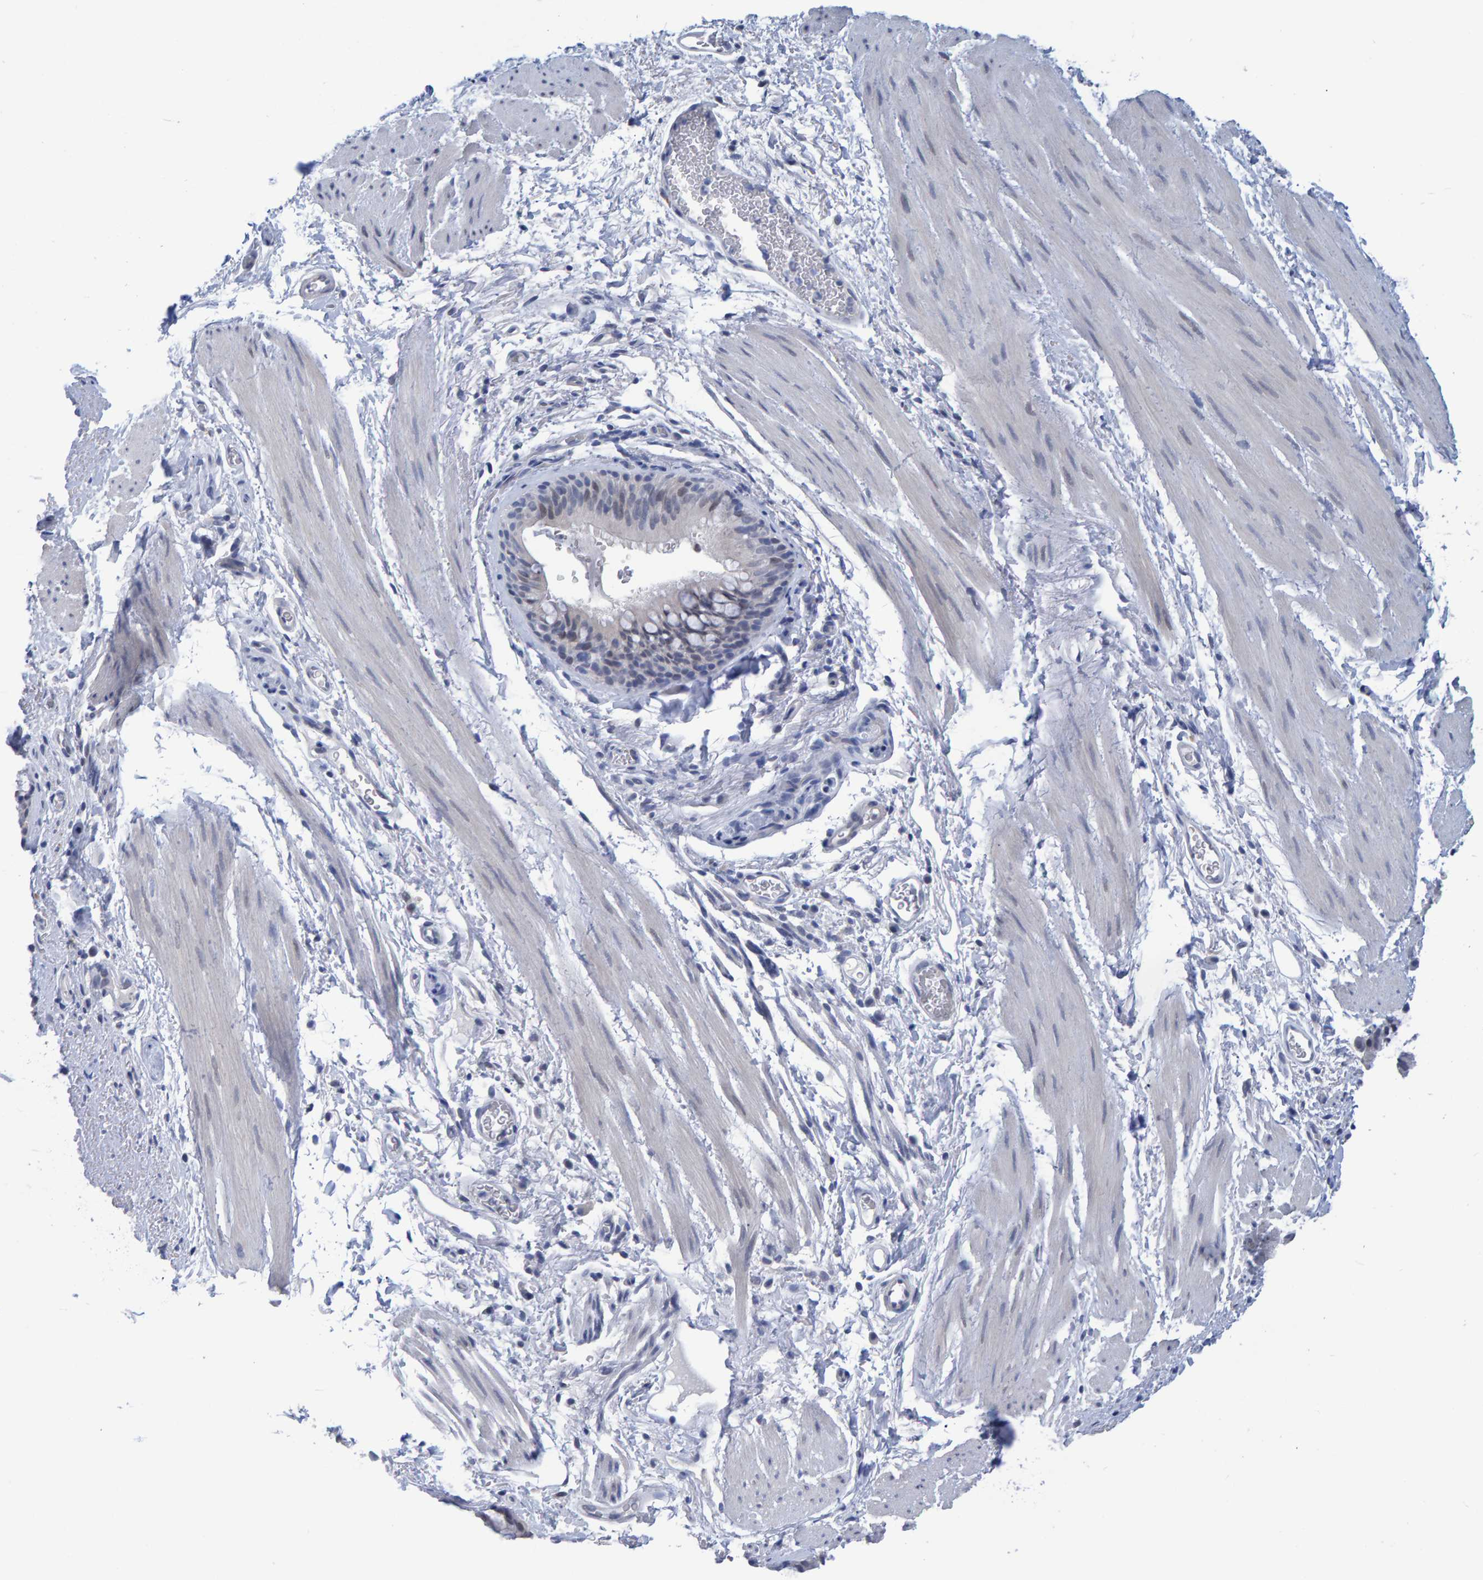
{"staining": {"intensity": "weak", "quantity": "<25%", "location": "nuclear"}, "tissue": "bronchus", "cell_type": "Respiratory epithelial cells", "image_type": "normal", "snomed": [{"axis": "morphology", "description": "Normal tissue, NOS"}, {"axis": "topography", "description": "Cartilage tissue"}, {"axis": "topography", "description": "Bronchus"}], "caption": "Immunohistochemistry (IHC) photomicrograph of normal human bronchus stained for a protein (brown), which shows no staining in respiratory epithelial cells.", "gene": "PROCA1", "patient": {"sex": "female", "age": 53}}